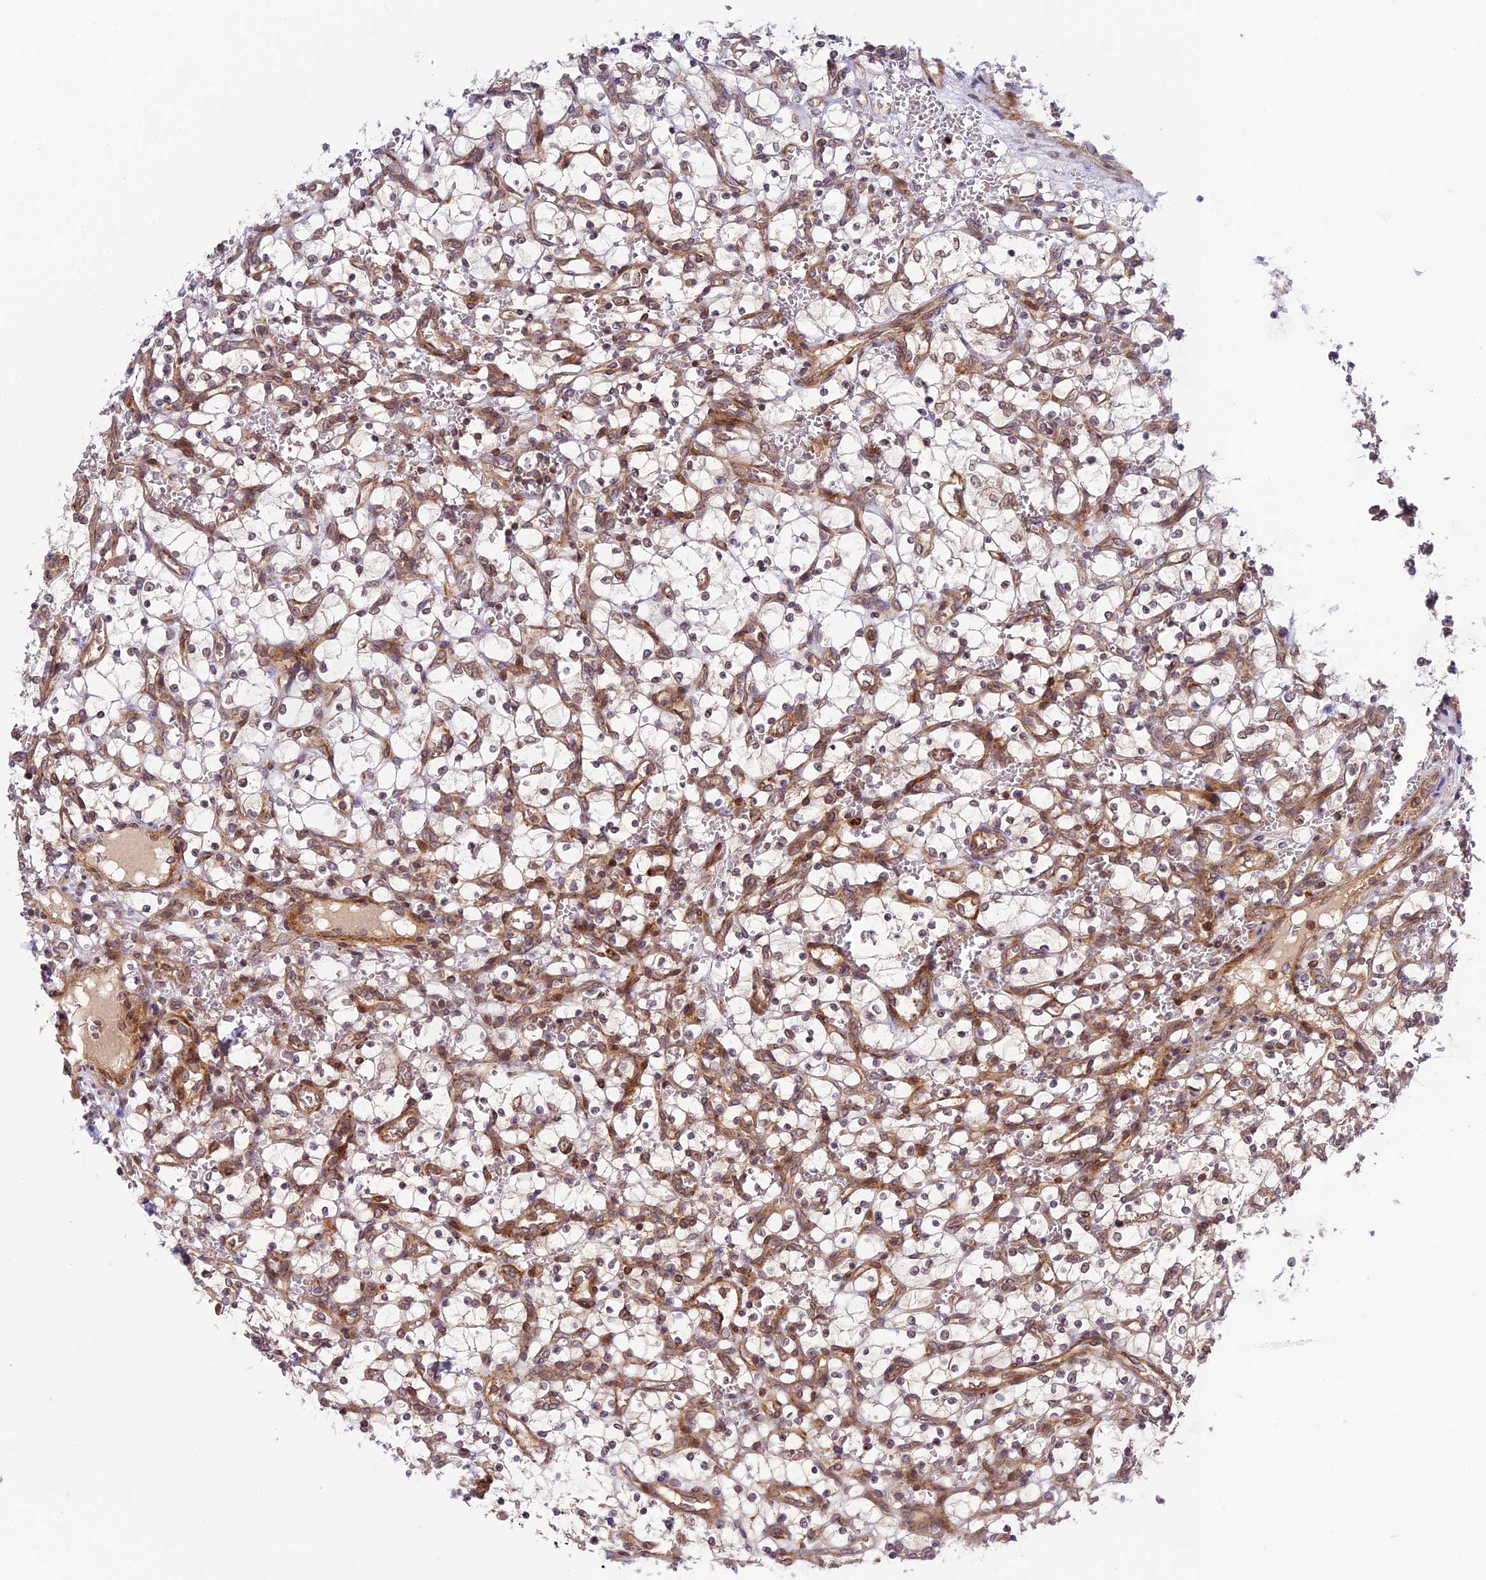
{"staining": {"intensity": "negative", "quantity": "none", "location": "none"}, "tissue": "renal cancer", "cell_type": "Tumor cells", "image_type": "cancer", "snomed": [{"axis": "morphology", "description": "Adenocarcinoma, NOS"}, {"axis": "topography", "description": "Kidney"}], "caption": "Immunohistochemical staining of renal adenocarcinoma reveals no significant expression in tumor cells.", "gene": "DGKH", "patient": {"sex": "female", "age": 69}}